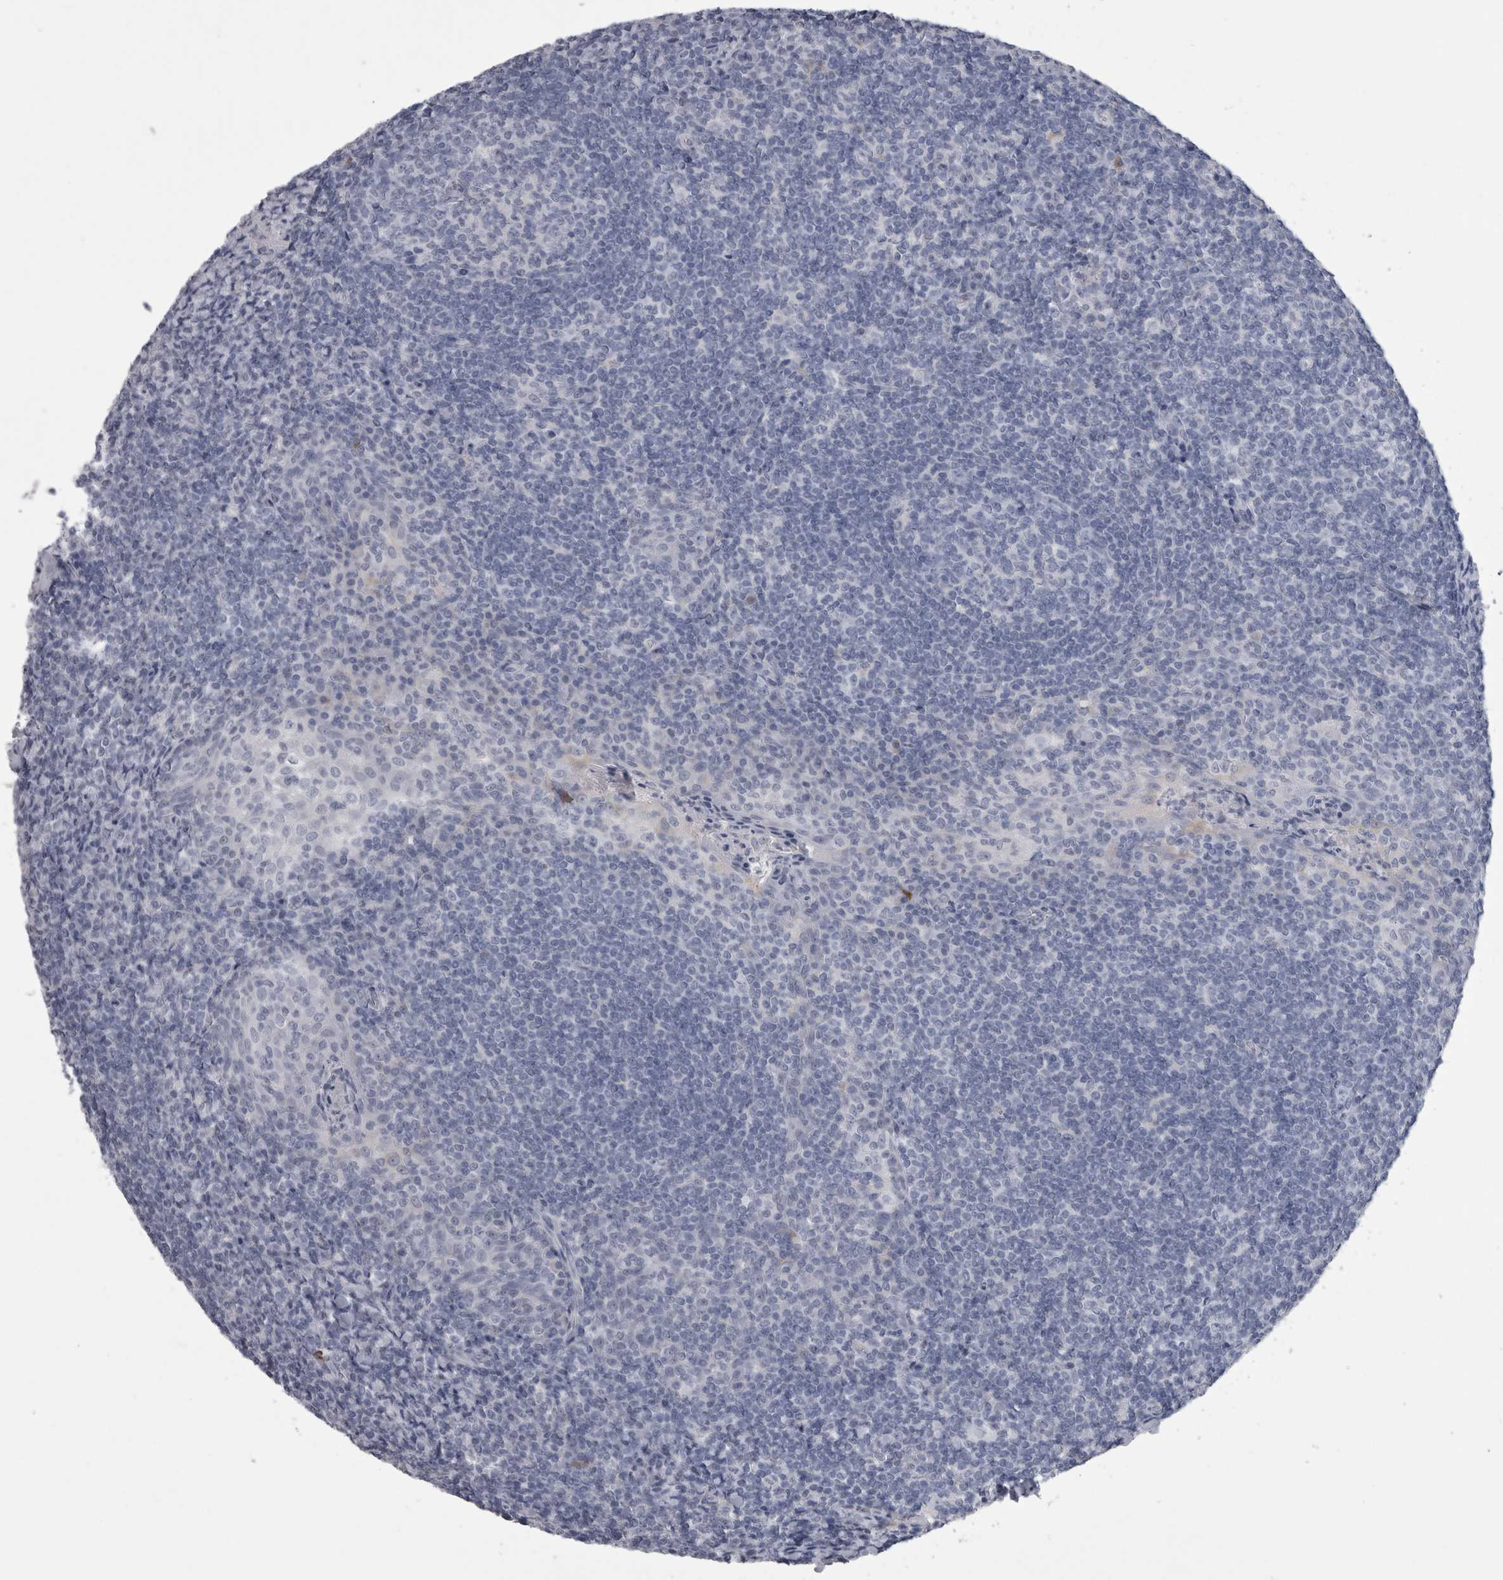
{"staining": {"intensity": "negative", "quantity": "none", "location": "none"}, "tissue": "tonsil", "cell_type": "Germinal center cells", "image_type": "normal", "snomed": [{"axis": "morphology", "description": "Normal tissue, NOS"}, {"axis": "topography", "description": "Tonsil"}], "caption": "IHC of benign tonsil shows no positivity in germinal center cells.", "gene": "AFMID", "patient": {"sex": "male", "age": 37}}